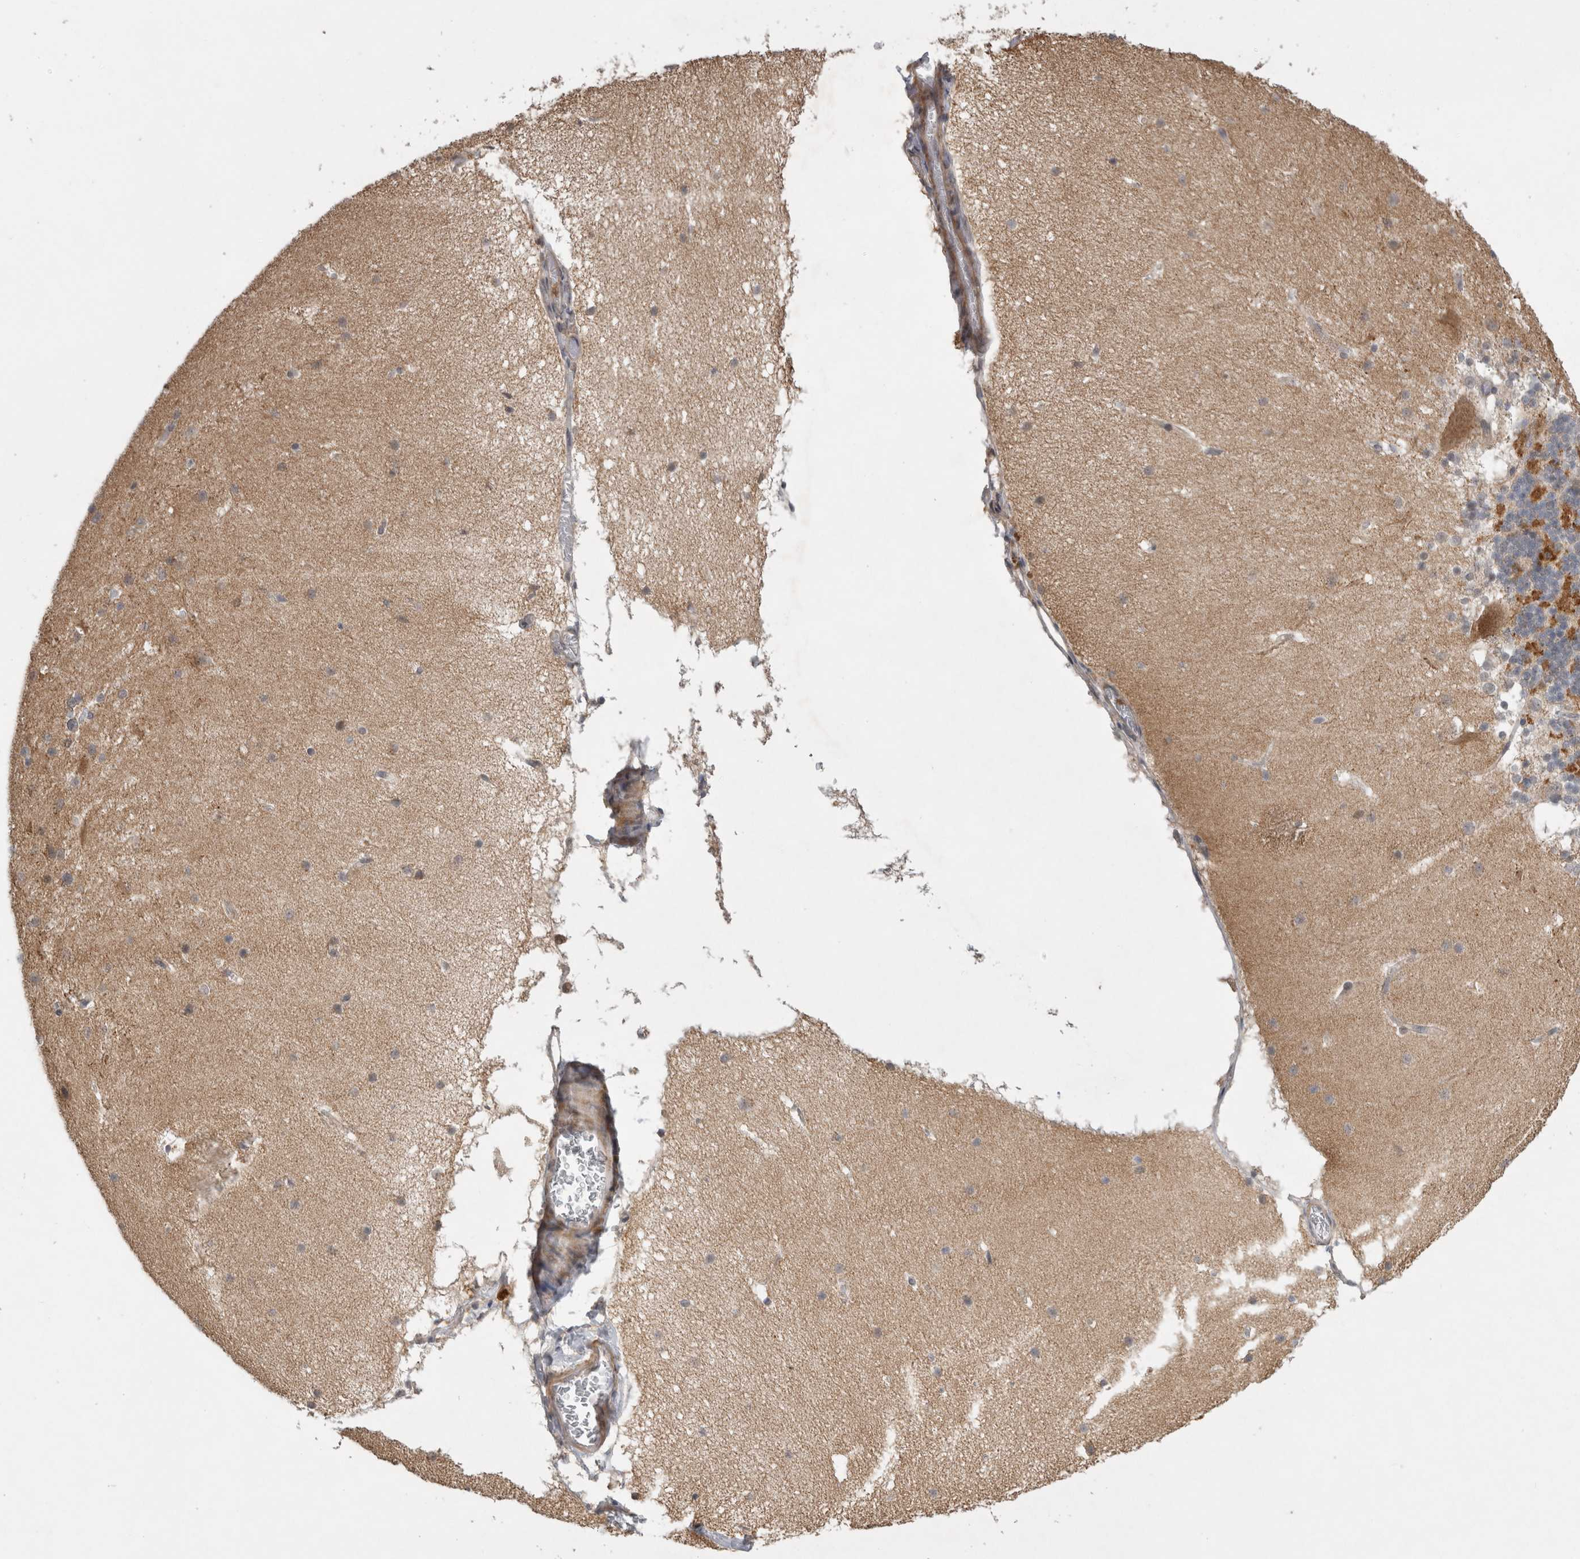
{"staining": {"intensity": "moderate", "quantity": "25%-75%", "location": "cytoplasmic/membranous"}, "tissue": "cerebellum", "cell_type": "Cells in granular layer", "image_type": "normal", "snomed": [{"axis": "morphology", "description": "Normal tissue, NOS"}, {"axis": "topography", "description": "Cerebellum"}], "caption": "IHC photomicrograph of unremarkable cerebellum: human cerebellum stained using immunohistochemistry displays medium levels of moderate protein expression localized specifically in the cytoplasmic/membranous of cells in granular layer, appearing as a cytoplasmic/membranous brown color.", "gene": "KCNIP1", "patient": {"sex": "female", "age": 19}}